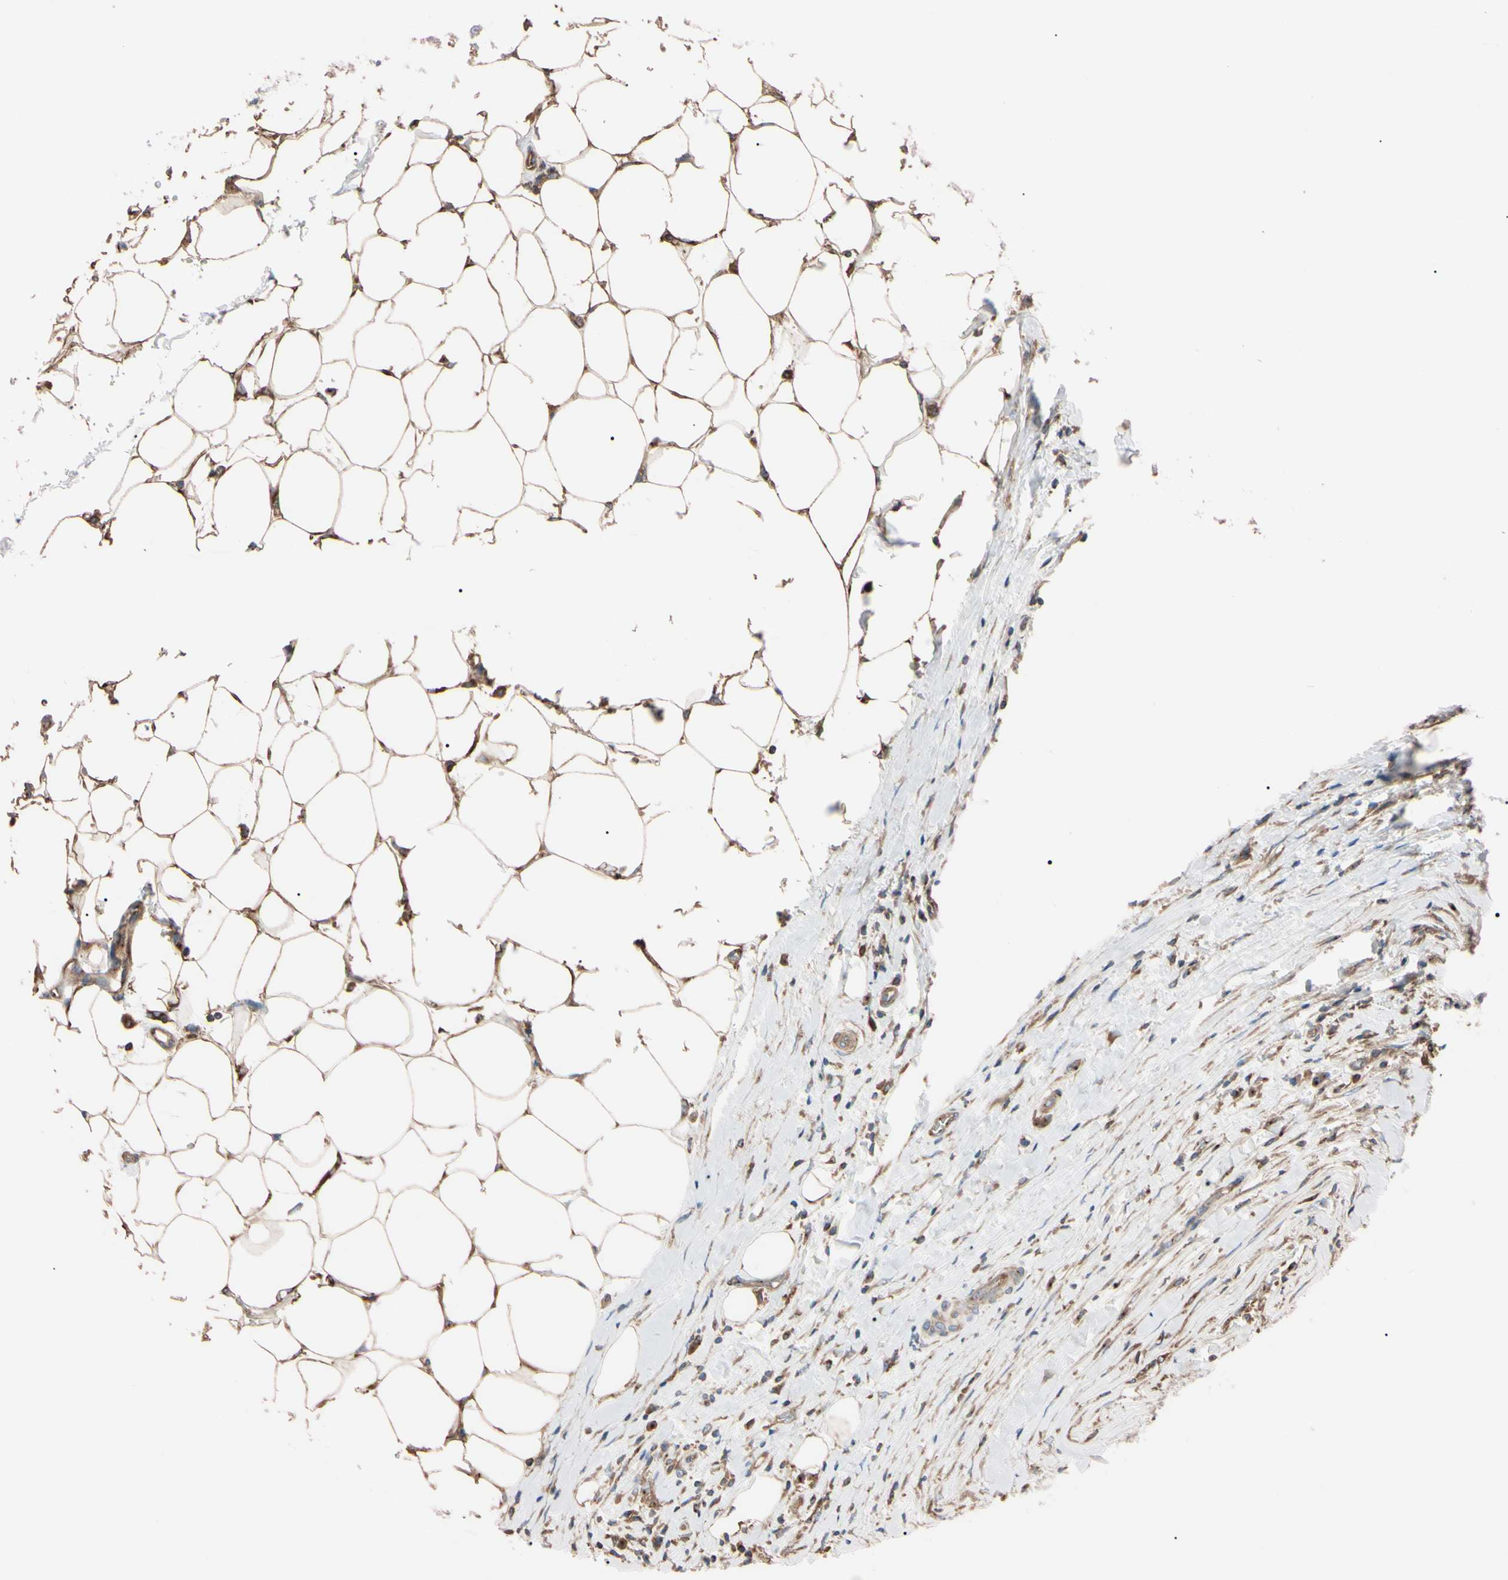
{"staining": {"intensity": "weak", "quantity": ">75%", "location": "cytoplasmic/membranous"}, "tissue": "thyroid cancer", "cell_type": "Tumor cells", "image_type": "cancer", "snomed": [{"axis": "morphology", "description": "Papillary adenocarcinoma, NOS"}, {"axis": "topography", "description": "Thyroid gland"}], "caption": "About >75% of tumor cells in human thyroid cancer (papillary adenocarcinoma) display weak cytoplasmic/membranous protein expression as visualized by brown immunohistochemical staining.", "gene": "PRKACA", "patient": {"sex": "male", "age": 33}}